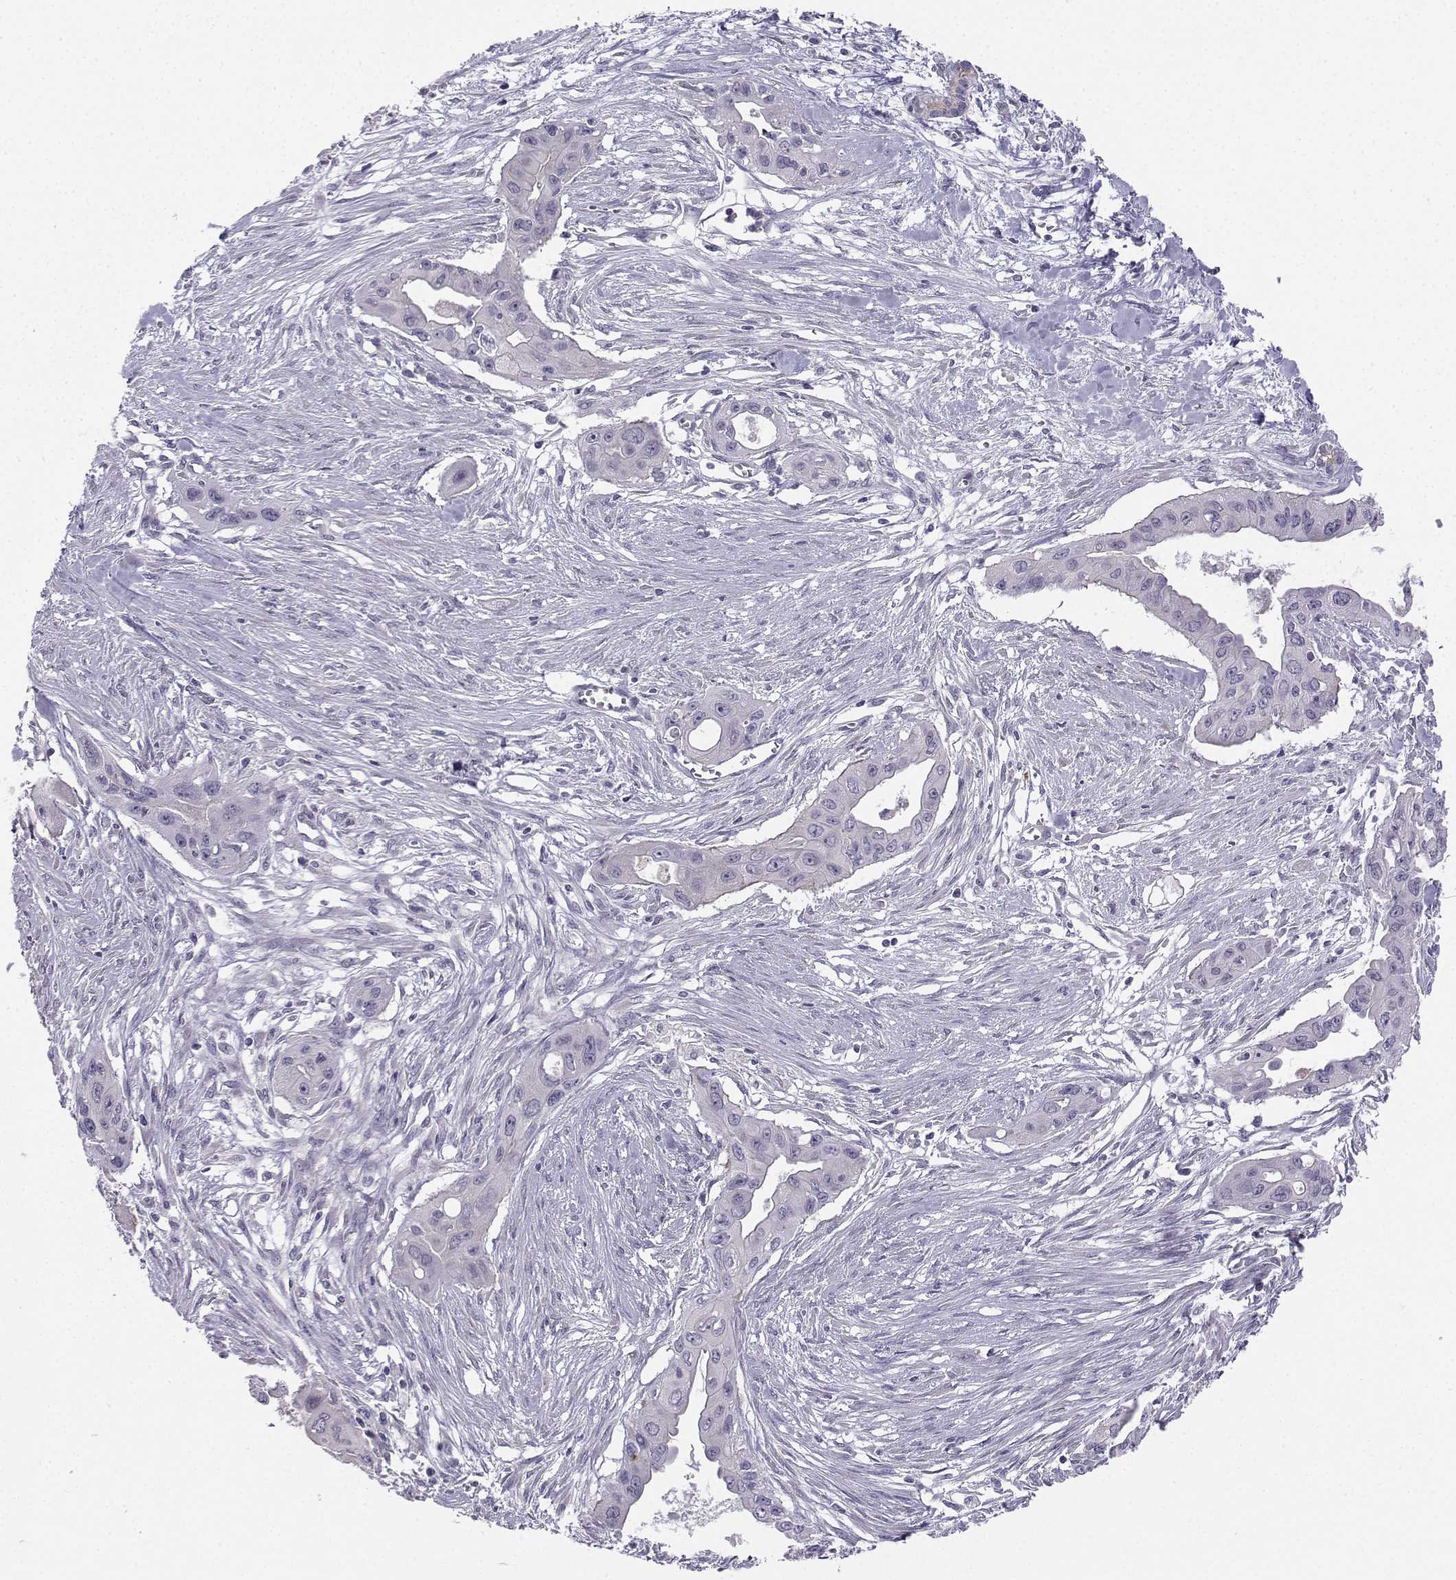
{"staining": {"intensity": "negative", "quantity": "none", "location": "none"}, "tissue": "pancreatic cancer", "cell_type": "Tumor cells", "image_type": "cancer", "snomed": [{"axis": "morphology", "description": "Adenocarcinoma, NOS"}, {"axis": "topography", "description": "Pancreas"}], "caption": "Pancreatic adenocarcinoma was stained to show a protein in brown. There is no significant expression in tumor cells. (DAB IHC with hematoxylin counter stain).", "gene": "CALY", "patient": {"sex": "male", "age": 60}}